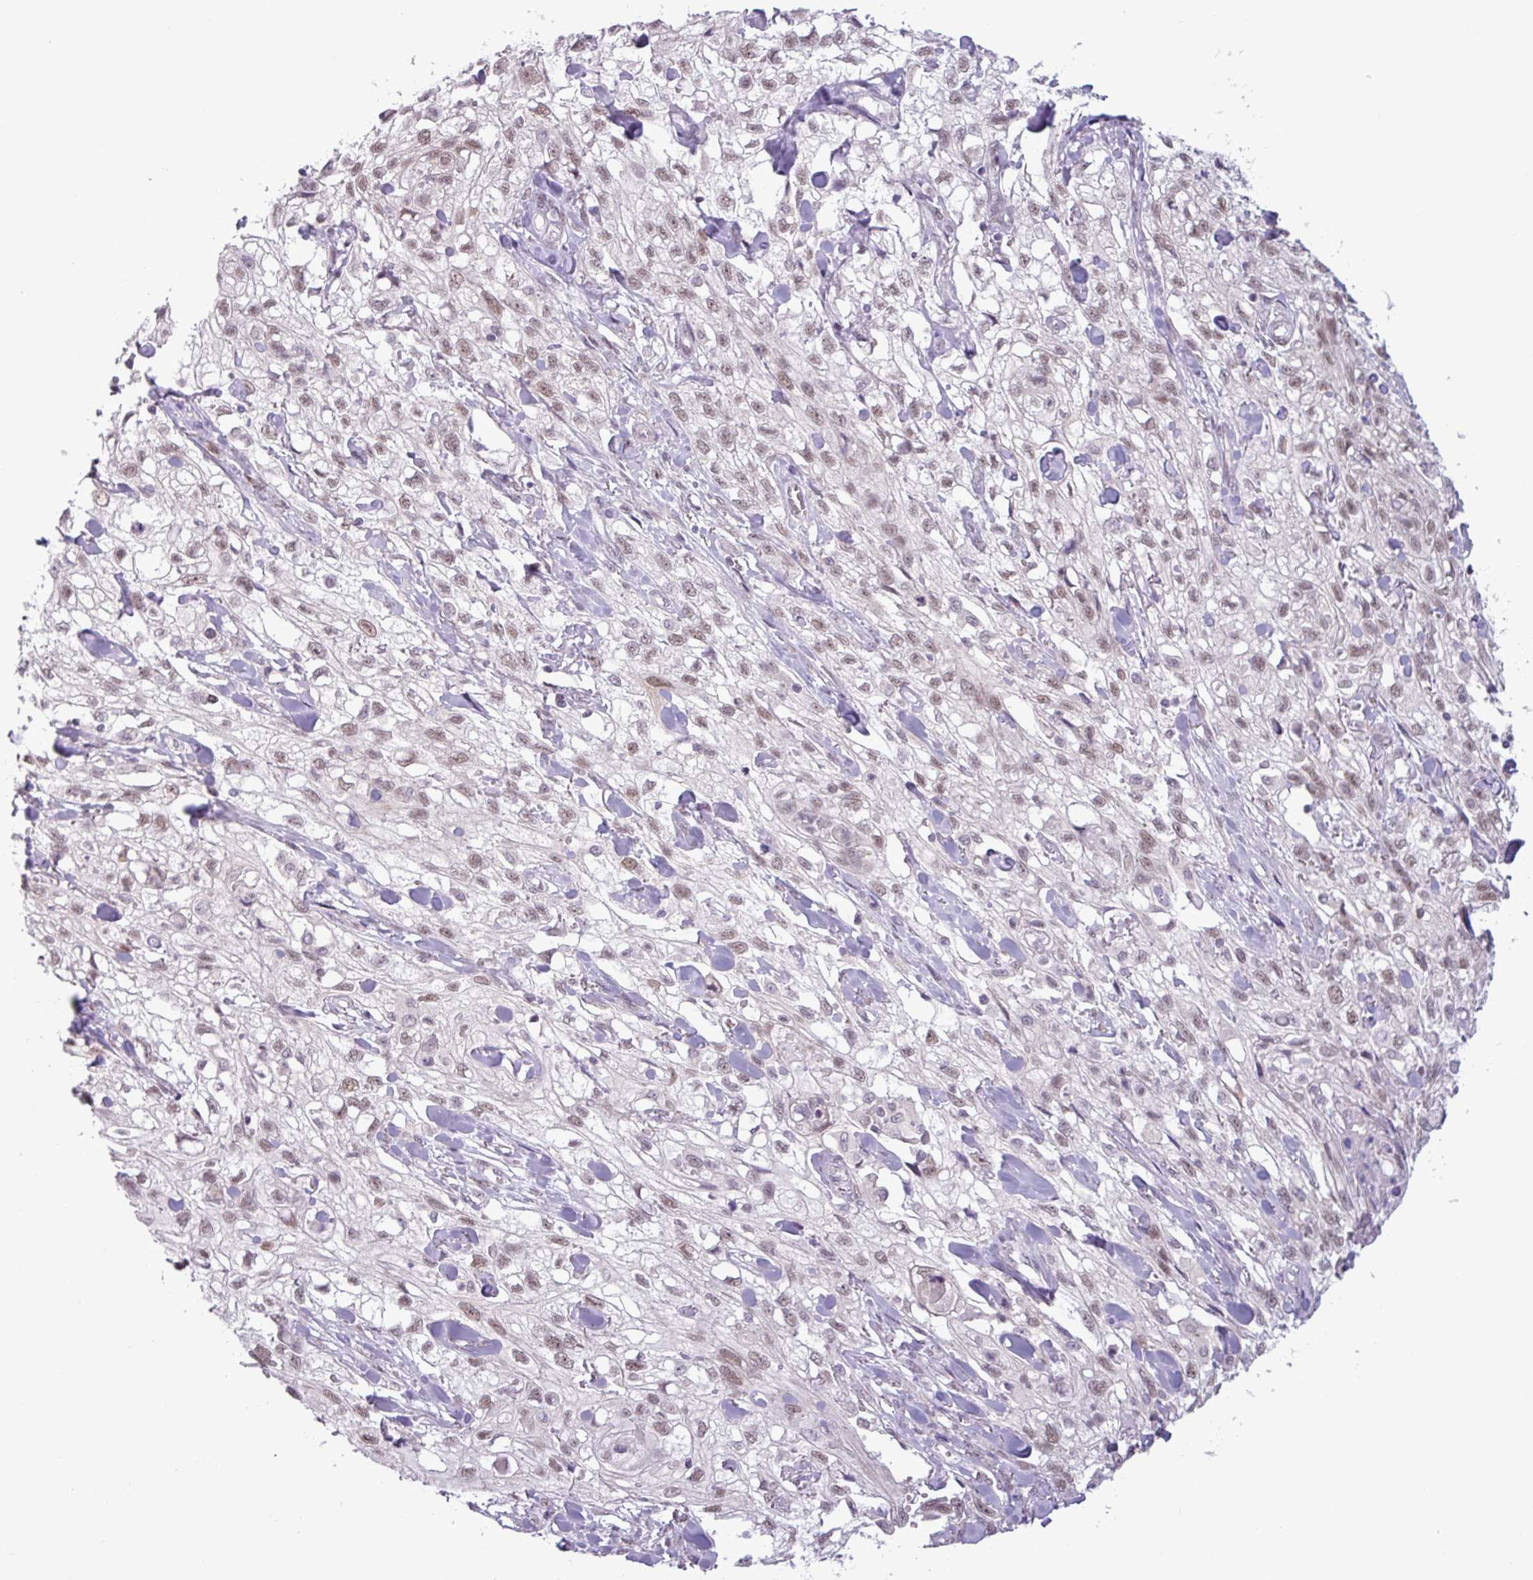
{"staining": {"intensity": "moderate", "quantity": ">75%", "location": "nuclear"}, "tissue": "skin cancer", "cell_type": "Tumor cells", "image_type": "cancer", "snomed": [{"axis": "morphology", "description": "Squamous cell carcinoma, NOS"}, {"axis": "topography", "description": "Skin"}, {"axis": "topography", "description": "Vulva"}], "caption": "Immunohistochemistry micrograph of human squamous cell carcinoma (skin) stained for a protein (brown), which reveals medium levels of moderate nuclear expression in about >75% of tumor cells.", "gene": "NOTCH2", "patient": {"sex": "female", "age": 86}}